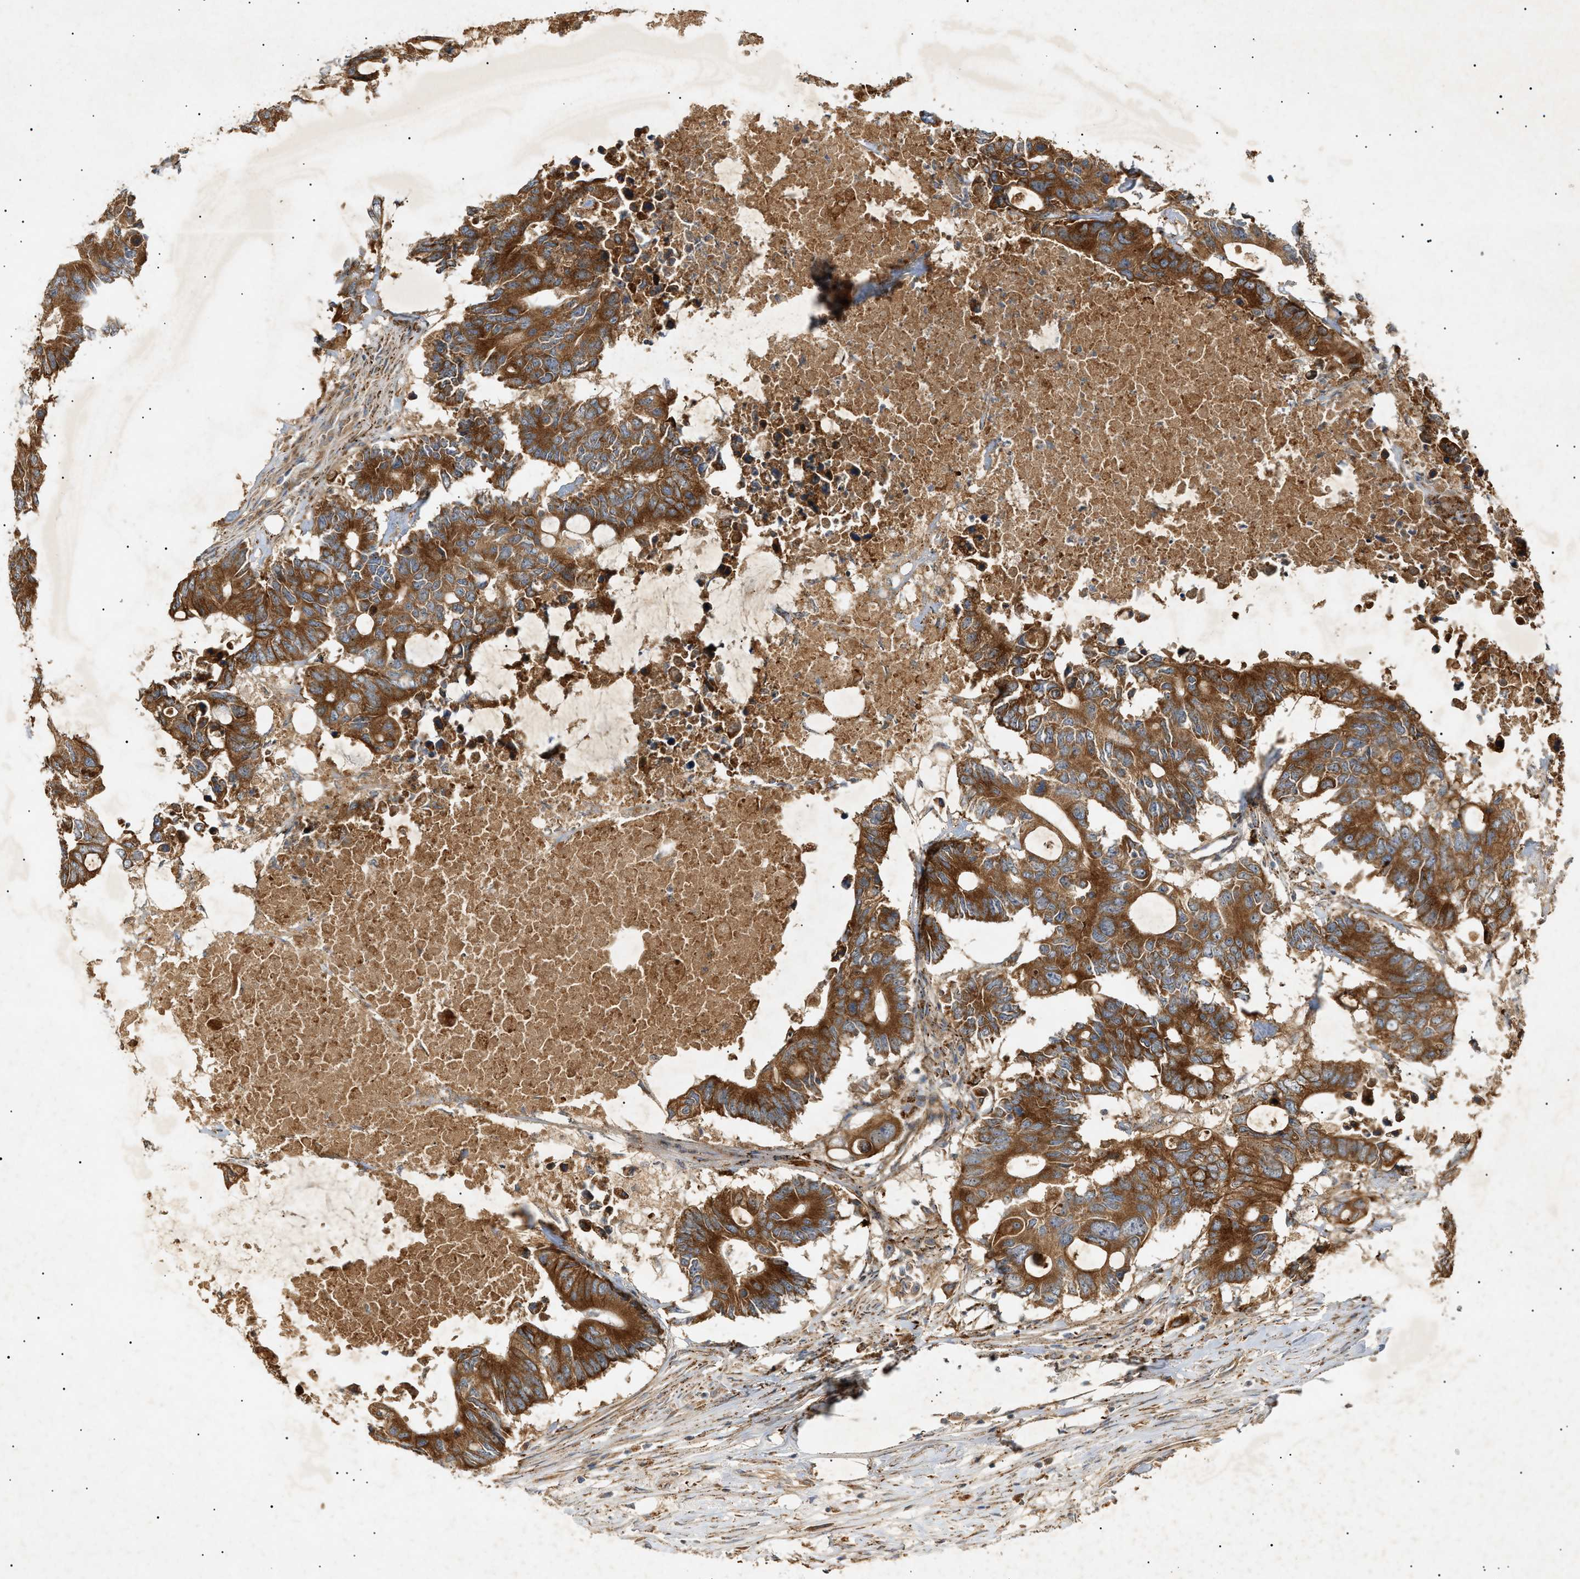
{"staining": {"intensity": "strong", "quantity": ">75%", "location": "cytoplasmic/membranous"}, "tissue": "colorectal cancer", "cell_type": "Tumor cells", "image_type": "cancer", "snomed": [{"axis": "morphology", "description": "Adenocarcinoma, NOS"}, {"axis": "topography", "description": "Colon"}], "caption": "Immunohistochemical staining of human adenocarcinoma (colorectal) reveals high levels of strong cytoplasmic/membranous staining in about >75% of tumor cells.", "gene": "MTCH1", "patient": {"sex": "male", "age": 71}}